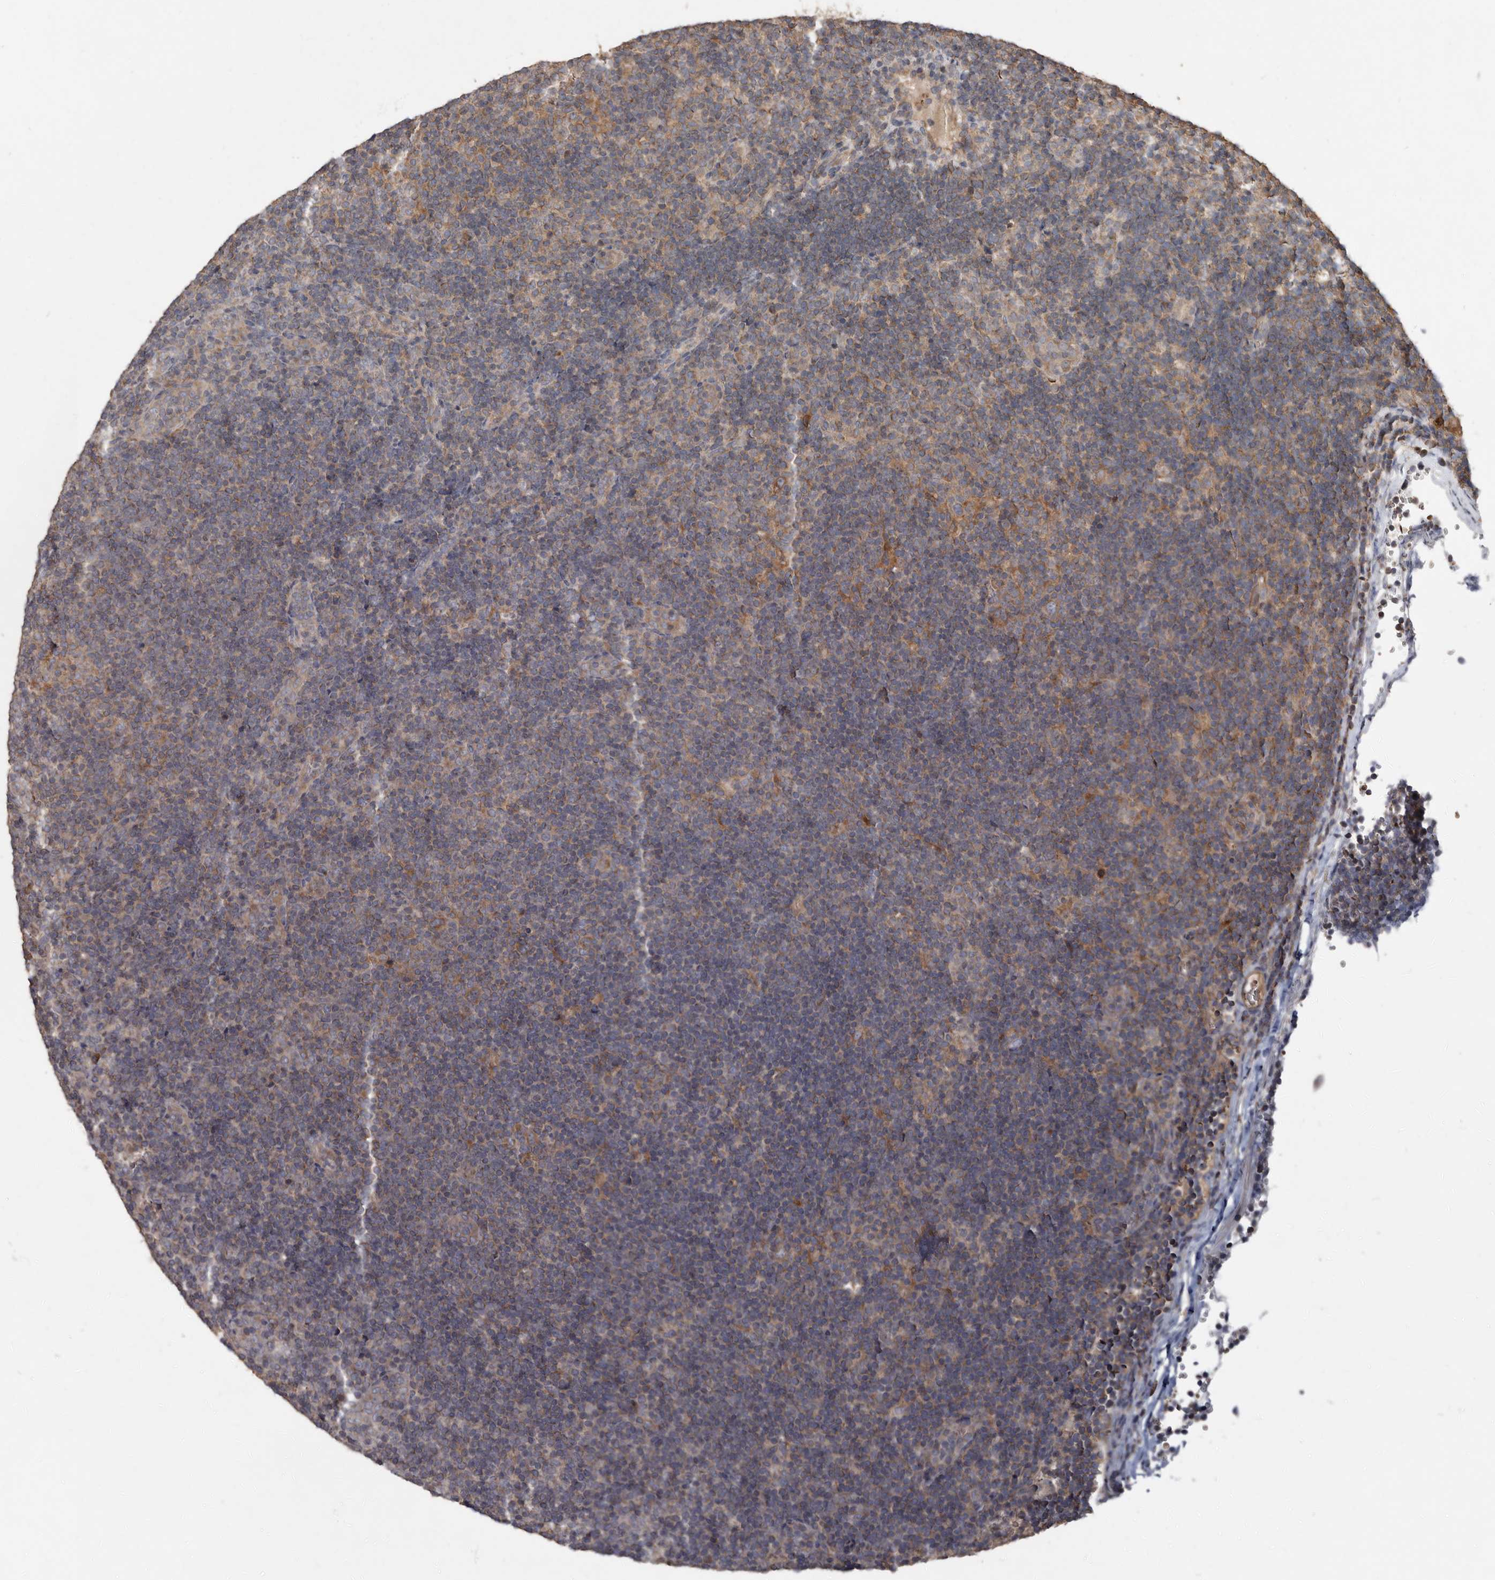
{"staining": {"intensity": "moderate", "quantity": ">75%", "location": "cytoplasmic/membranous"}, "tissue": "lymphoma", "cell_type": "Tumor cells", "image_type": "cancer", "snomed": [{"axis": "morphology", "description": "Hodgkin's disease, NOS"}, {"axis": "topography", "description": "Lymph node"}], "caption": "Immunohistochemistry (IHC) (DAB) staining of lymphoma demonstrates moderate cytoplasmic/membranous protein staining in approximately >75% of tumor cells.", "gene": "KIF26B", "patient": {"sex": "female", "age": 57}}